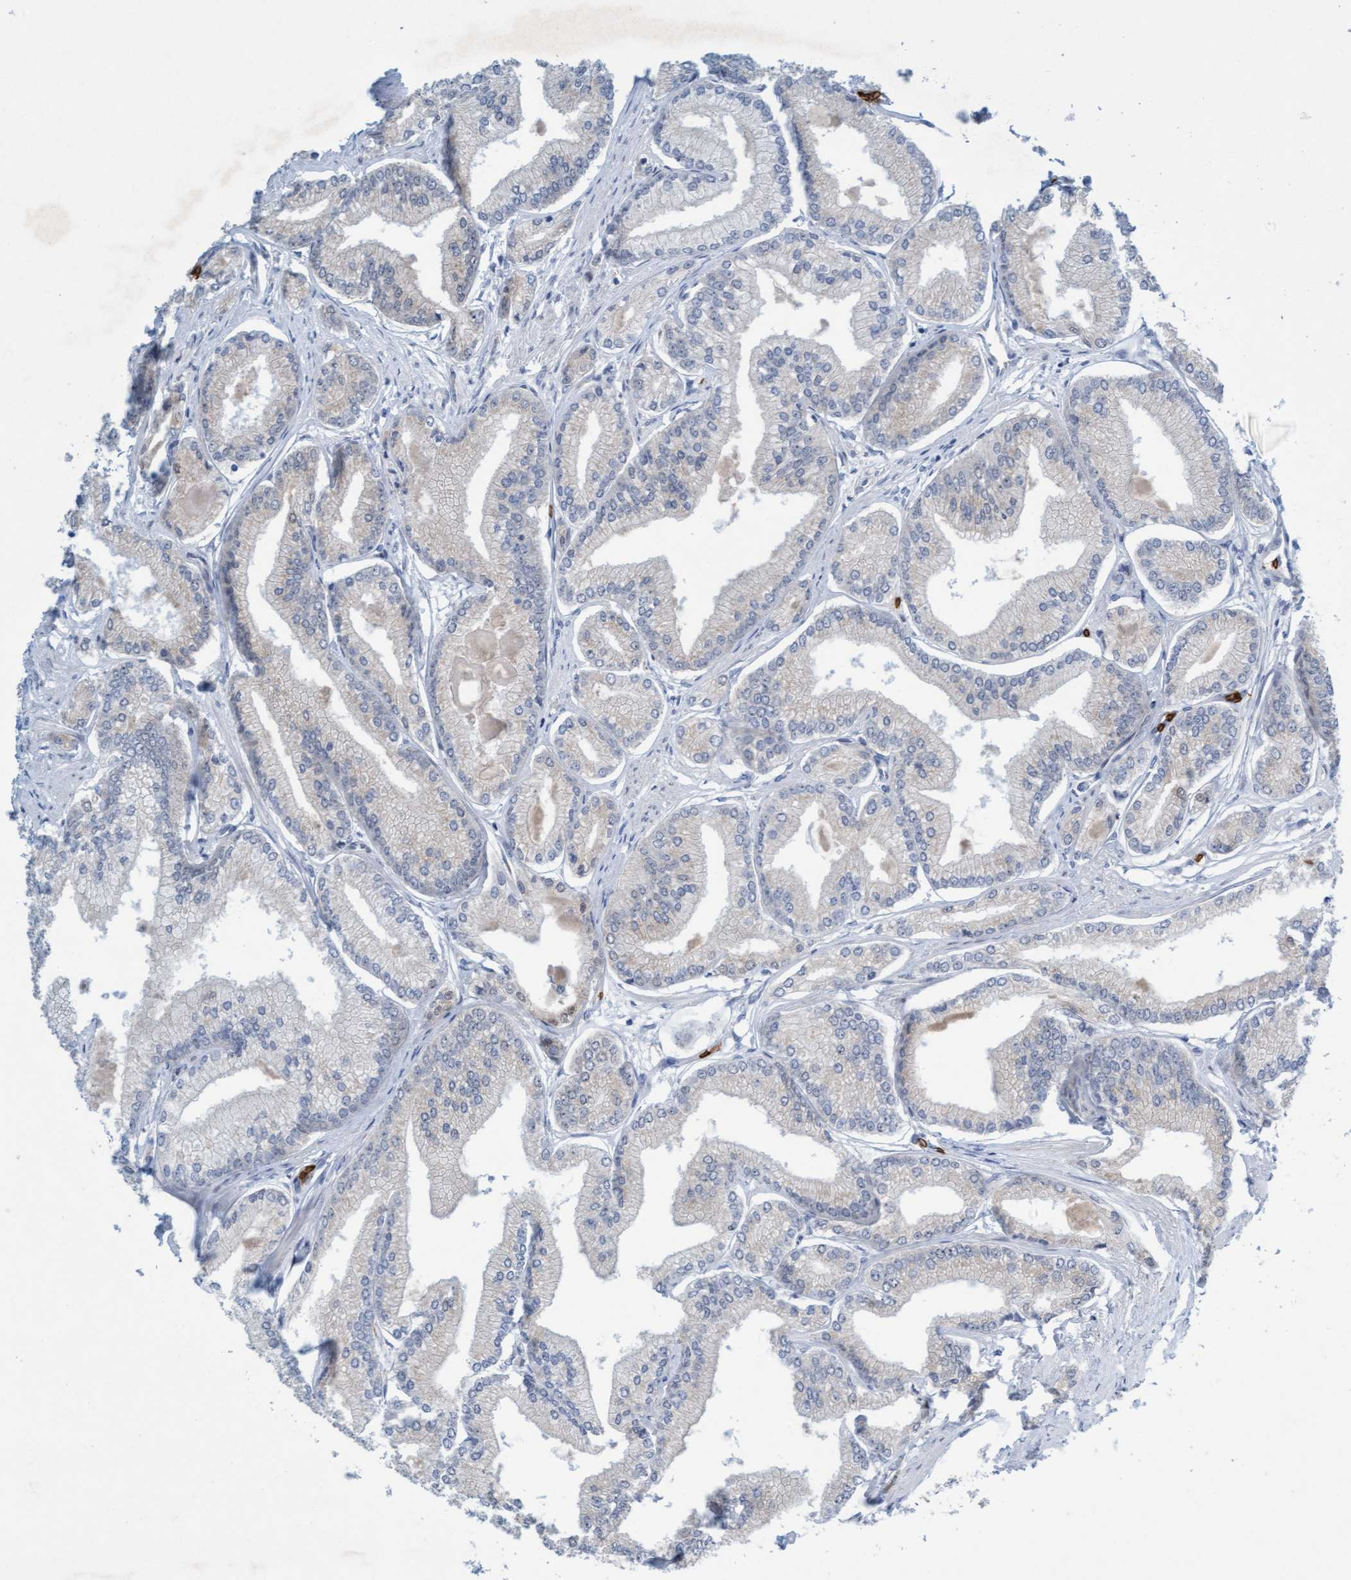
{"staining": {"intensity": "negative", "quantity": "none", "location": "none"}, "tissue": "prostate cancer", "cell_type": "Tumor cells", "image_type": "cancer", "snomed": [{"axis": "morphology", "description": "Adenocarcinoma, Low grade"}, {"axis": "topography", "description": "Prostate"}], "caption": "An immunohistochemistry image of low-grade adenocarcinoma (prostate) is shown. There is no staining in tumor cells of low-grade adenocarcinoma (prostate).", "gene": "SPEM2", "patient": {"sex": "male", "age": 52}}